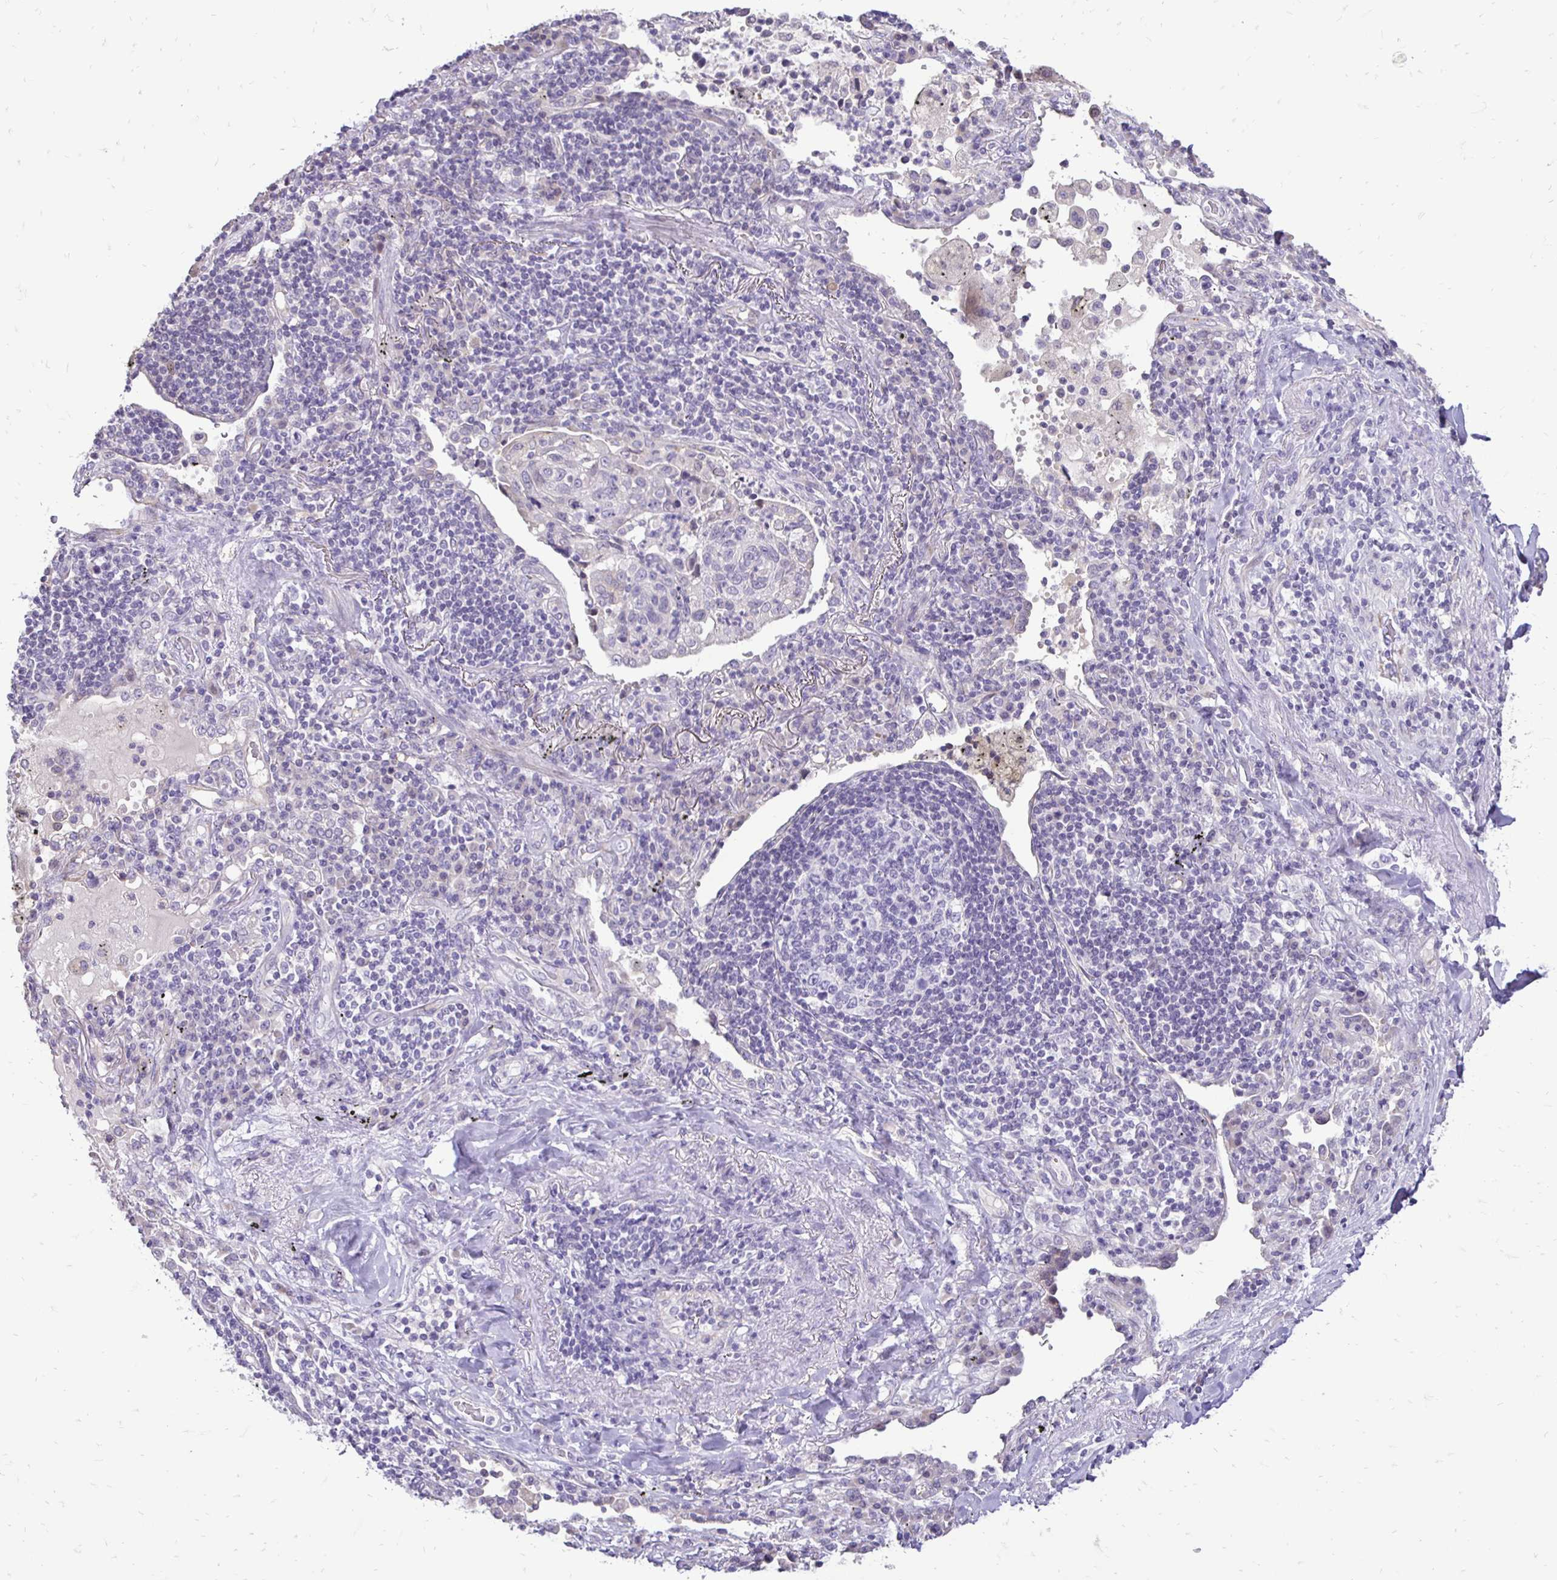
{"staining": {"intensity": "negative", "quantity": "none", "location": "none"}, "tissue": "lung cancer", "cell_type": "Tumor cells", "image_type": "cancer", "snomed": [{"axis": "morphology", "description": "Squamous cell carcinoma, NOS"}, {"axis": "topography", "description": "Lymph node"}, {"axis": "topography", "description": "Lung"}], "caption": "Human lung cancer stained for a protein using IHC shows no positivity in tumor cells.", "gene": "GAS2", "patient": {"sex": "male", "age": 61}}